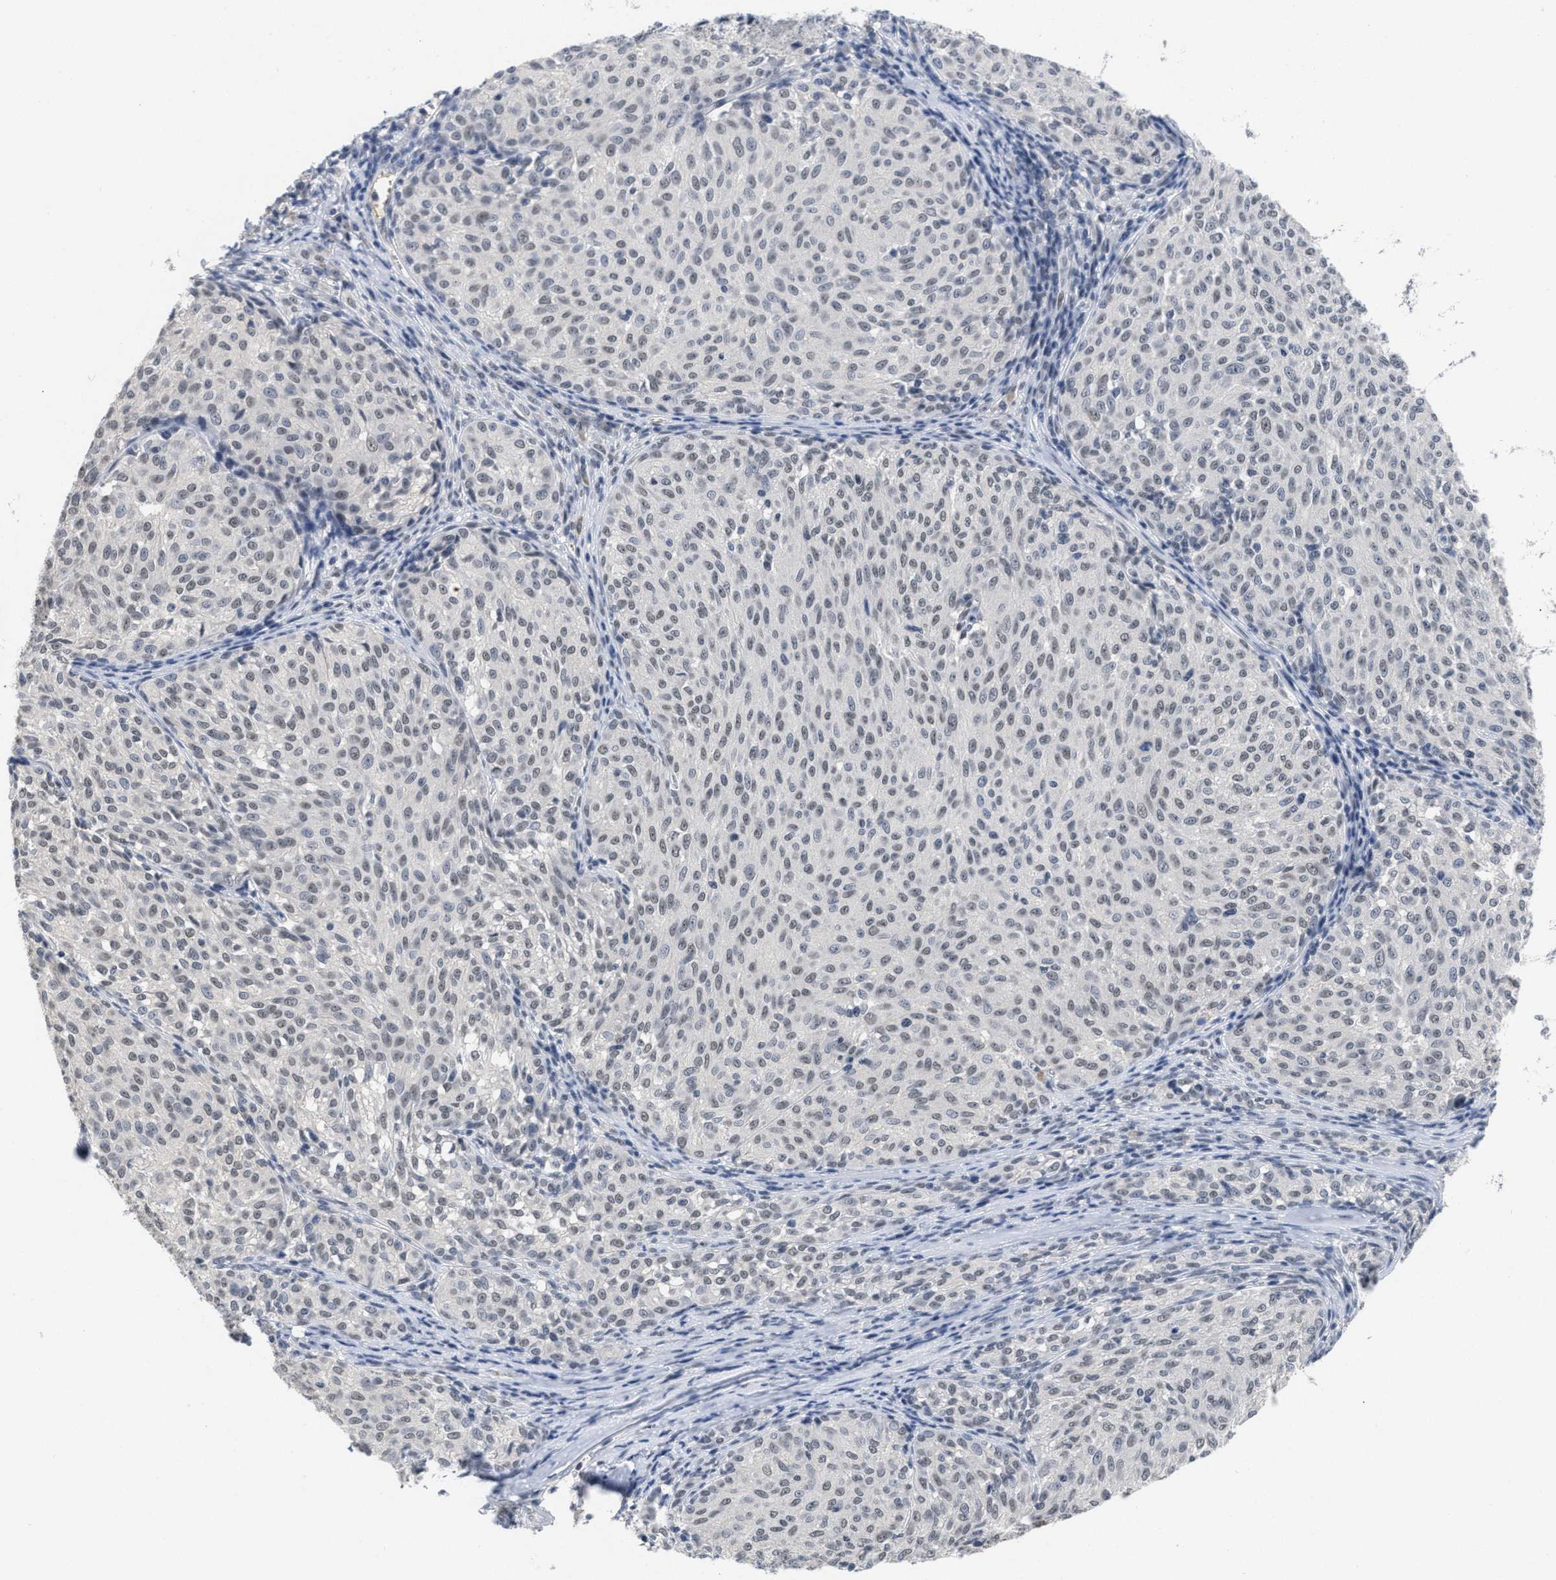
{"staining": {"intensity": "weak", "quantity": "25%-75%", "location": "nuclear"}, "tissue": "melanoma", "cell_type": "Tumor cells", "image_type": "cancer", "snomed": [{"axis": "morphology", "description": "Malignant melanoma, NOS"}, {"axis": "topography", "description": "Skin"}], "caption": "Human malignant melanoma stained with a brown dye demonstrates weak nuclear positive positivity in approximately 25%-75% of tumor cells.", "gene": "GGNBP2", "patient": {"sex": "female", "age": 72}}